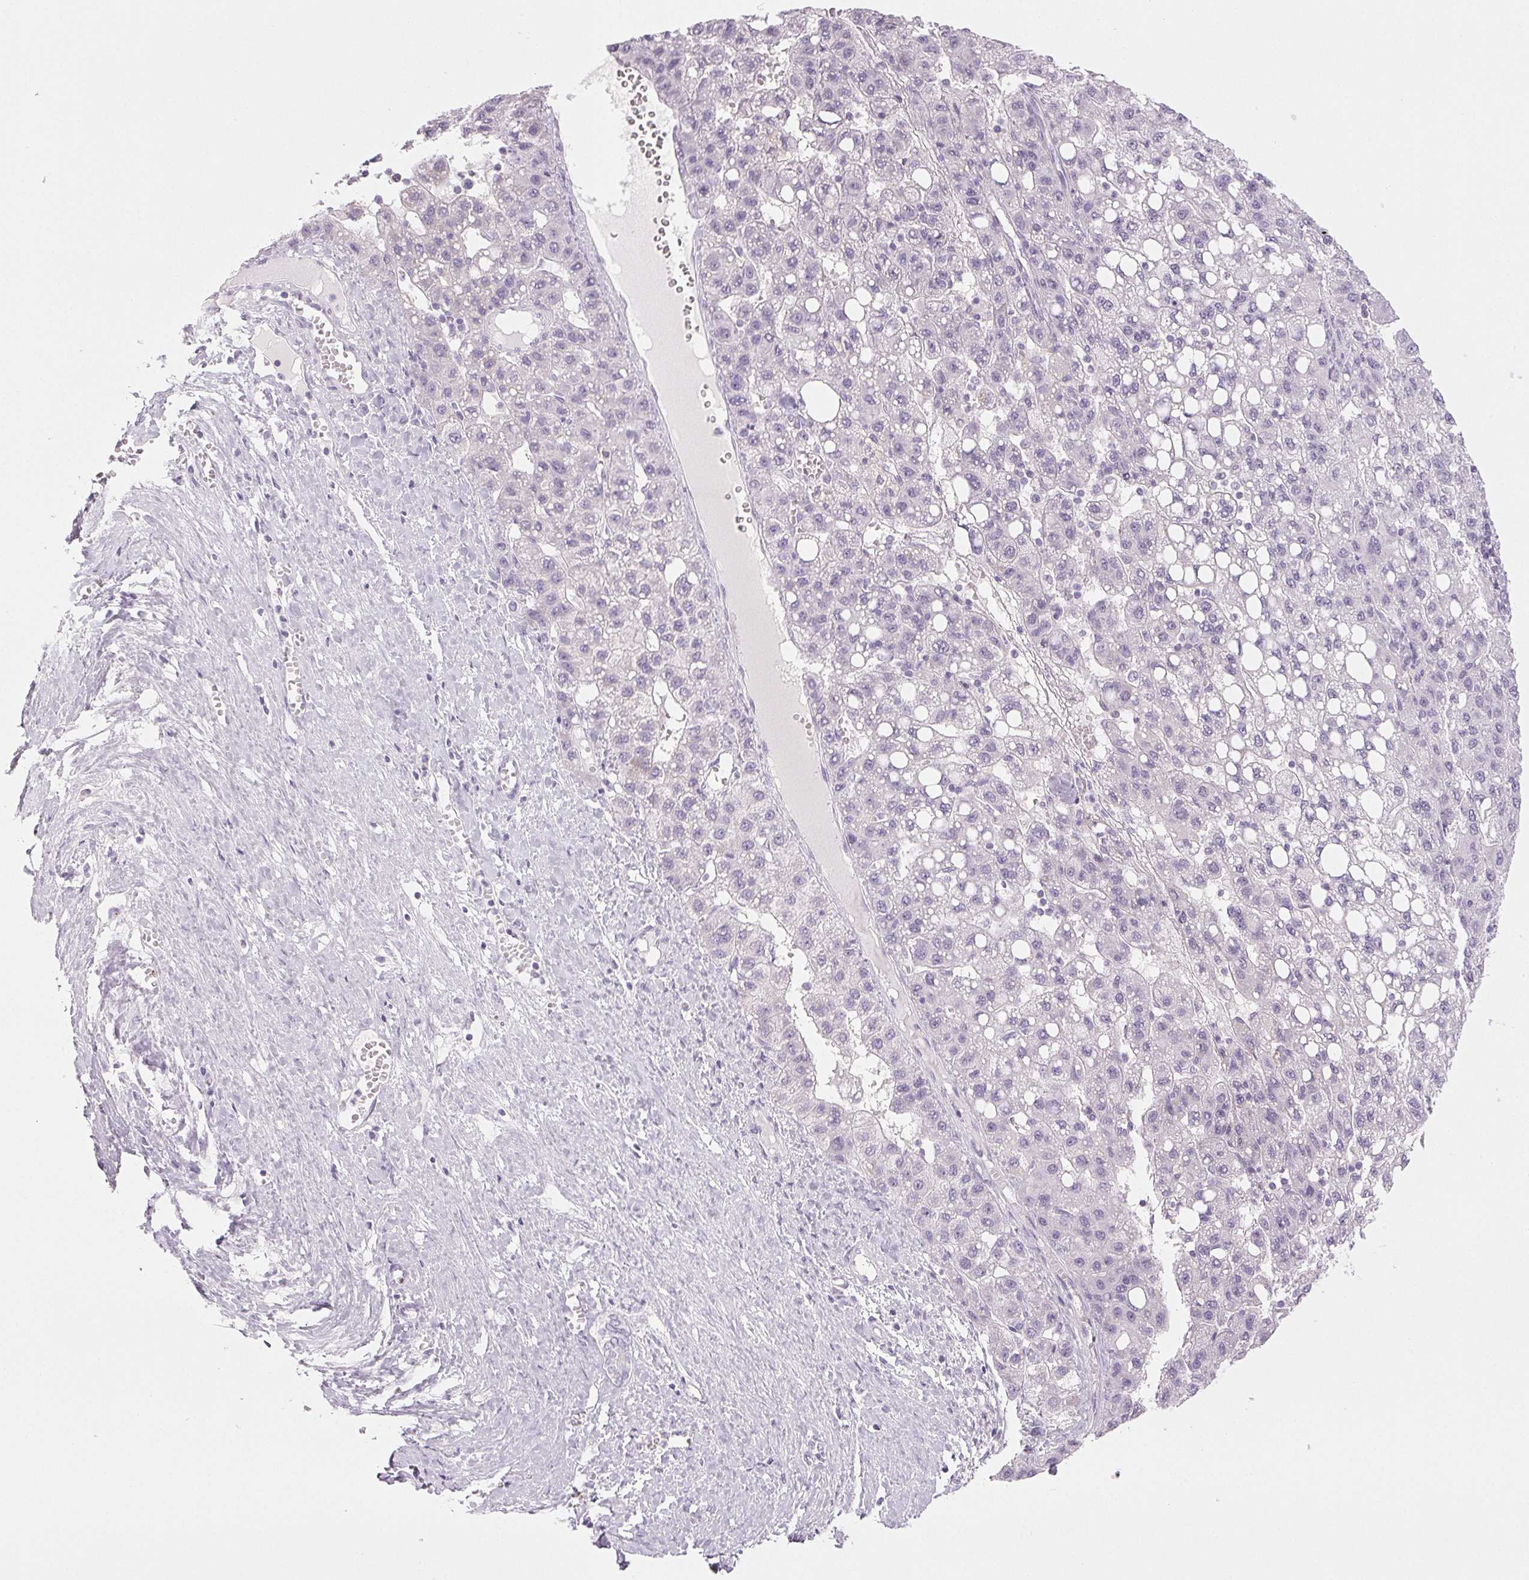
{"staining": {"intensity": "negative", "quantity": "none", "location": "none"}, "tissue": "liver cancer", "cell_type": "Tumor cells", "image_type": "cancer", "snomed": [{"axis": "morphology", "description": "Carcinoma, Hepatocellular, NOS"}, {"axis": "topography", "description": "Liver"}], "caption": "Immunohistochemical staining of human liver cancer (hepatocellular carcinoma) shows no significant staining in tumor cells.", "gene": "COL7A1", "patient": {"sex": "female", "age": 82}}